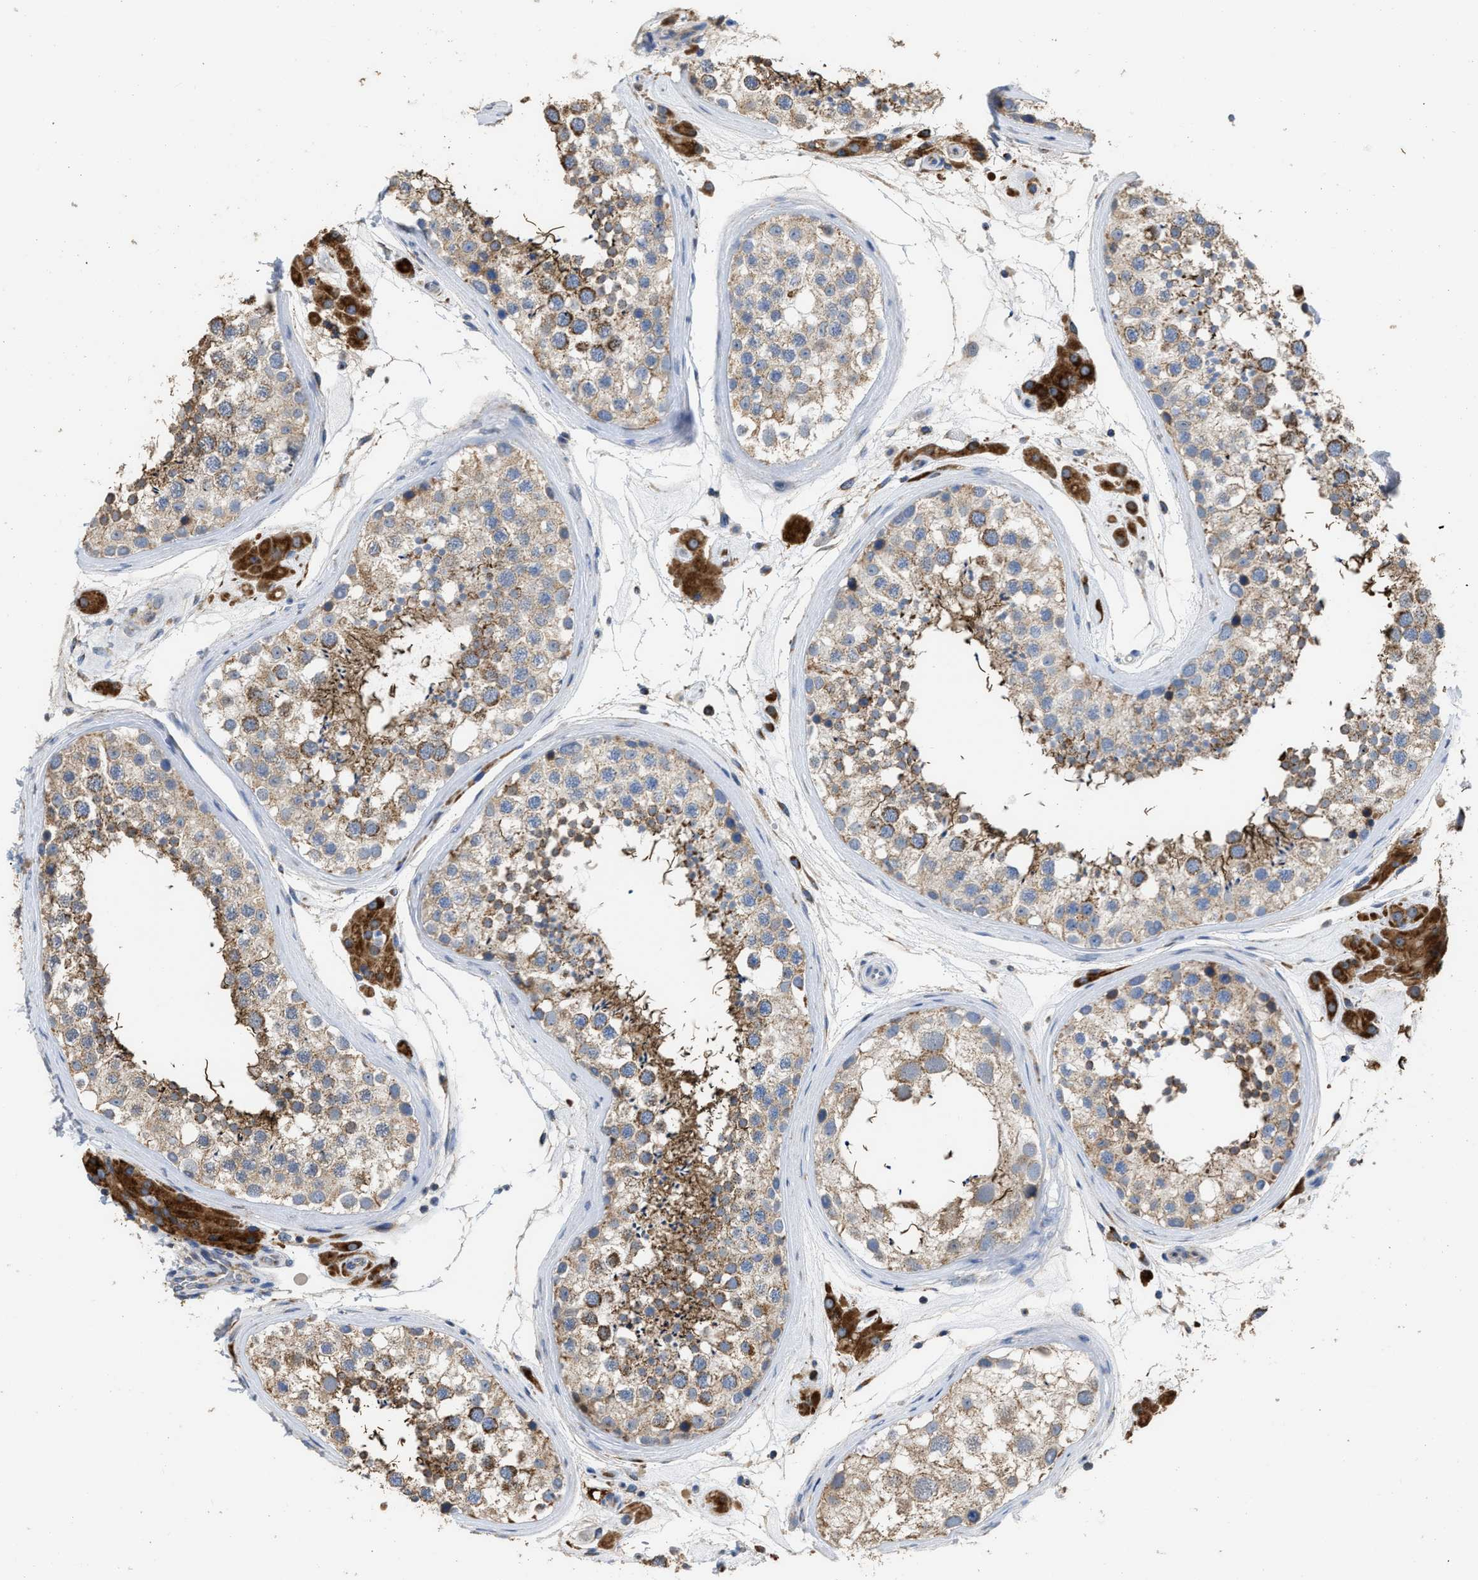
{"staining": {"intensity": "moderate", "quantity": ">75%", "location": "cytoplasmic/membranous"}, "tissue": "testis", "cell_type": "Cells in seminiferous ducts", "image_type": "normal", "snomed": [{"axis": "morphology", "description": "Normal tissue, NOS"}, {"axis": "topography", "description": "Testis"}], "caption": "An immunohistochemistry (IHC) photomicrograph of normal tissue is shown. Protein staining in brown highlights moderate cytoplasmic/membranous positivity in testis within cells in seminiferous ducts. (DAB (3,3'-diaminobenzidine) = brown stain, brightfield microscopy at high magnification).", "gene": "AK2", "patient": {"sex": "male", "age": 46}}